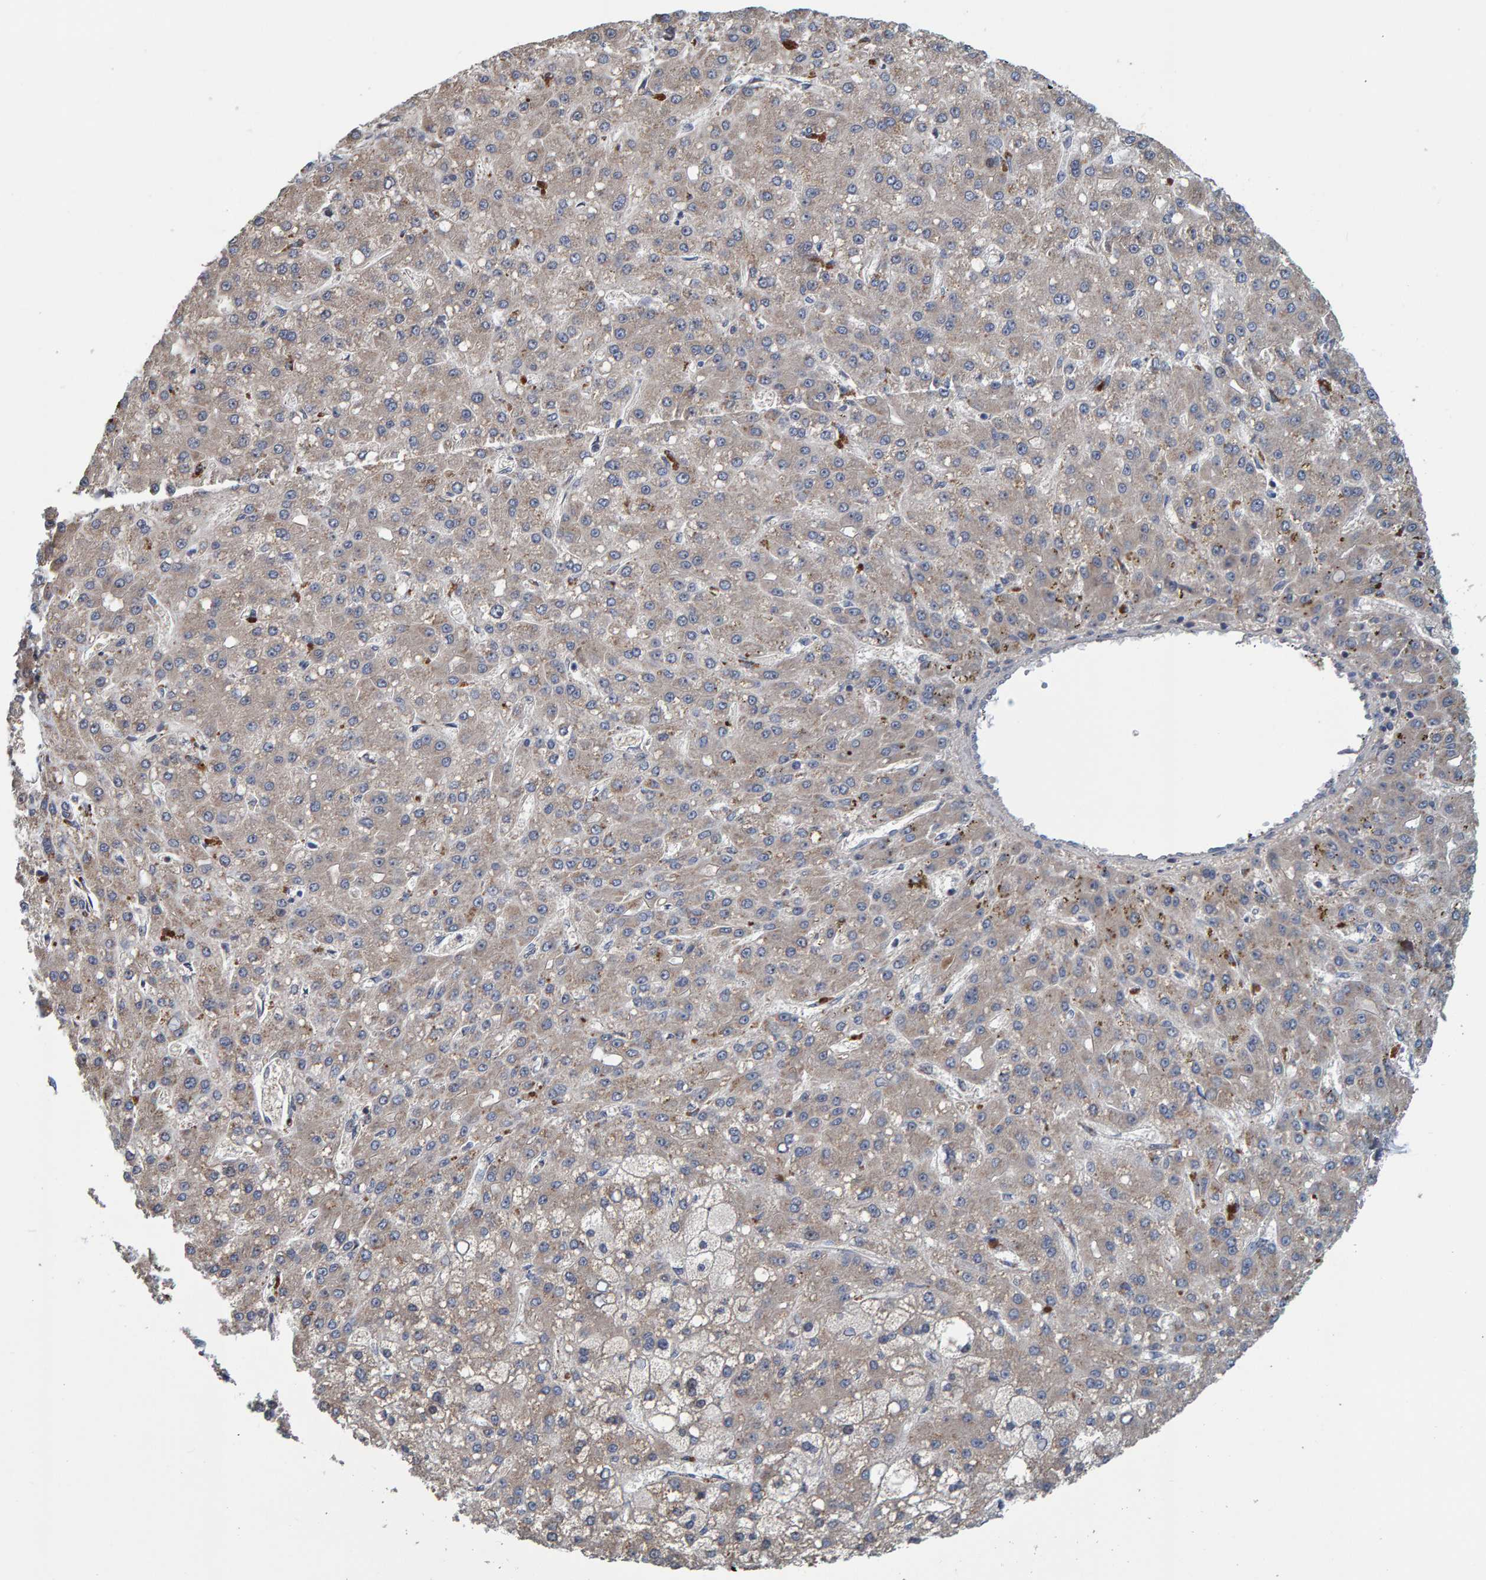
{"staining": {"intensity": "weak", "quantity": "25%-75%", "location": "cytoplasmic/membranous"}, "tissue": "liver cancer", "cell_type": "Tumor cells", "image_type": "cancer", "snomed": [{"axis": "morphology", "description": "Carcinoma, Hepatocellular, NOS"}, {"axis": "topography", "description": "Liver"}], "caption": "This is an image of IHC staining of liver cancer, which shows weak expression in the cytoplasmic/membranous of tumor cells.", "gene": "CCDC25", "patient": {"sex": "male", "age": 67}}